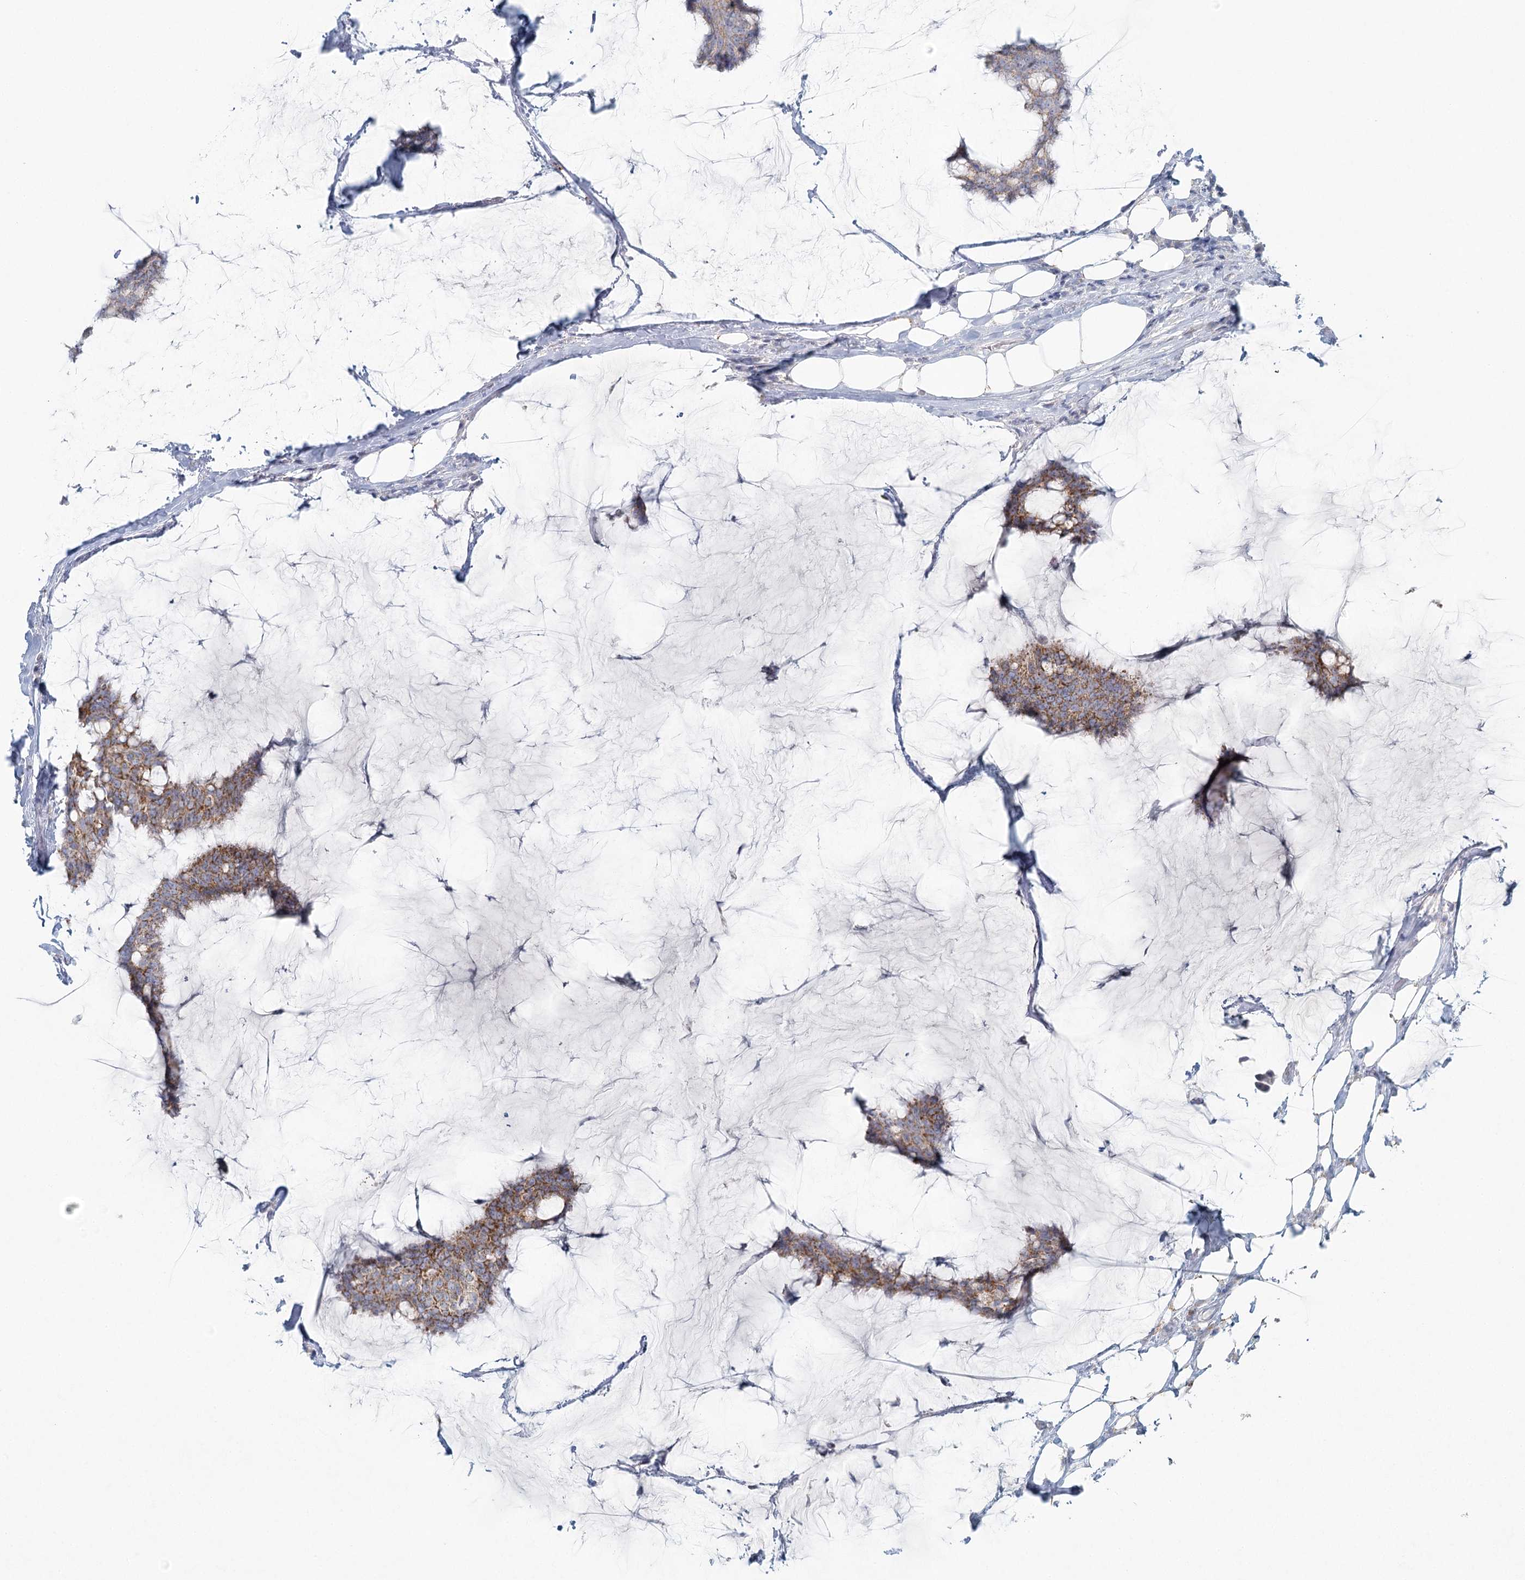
{"staining": {"intensity": "moderate", "quantity": ">75%", "location": "cytoplasmic/membranous"}, "tissue": "breast cancer", "cell_type": "Tumor cells", "image_type": "cancer", "snomed": [{"axis": "morphology", "description": "Duct carcinoma"}, {"axis": "topography", "description": "Breast"}], "caption": "There is medium levels of moderate cytoplasmic/membranous positivity in tumor cells of breast cancer, as demonstrated by immunohistochemical staining (brown color).", "gene": "BPHL", "patient": {"sex": "female", "age": 93}}